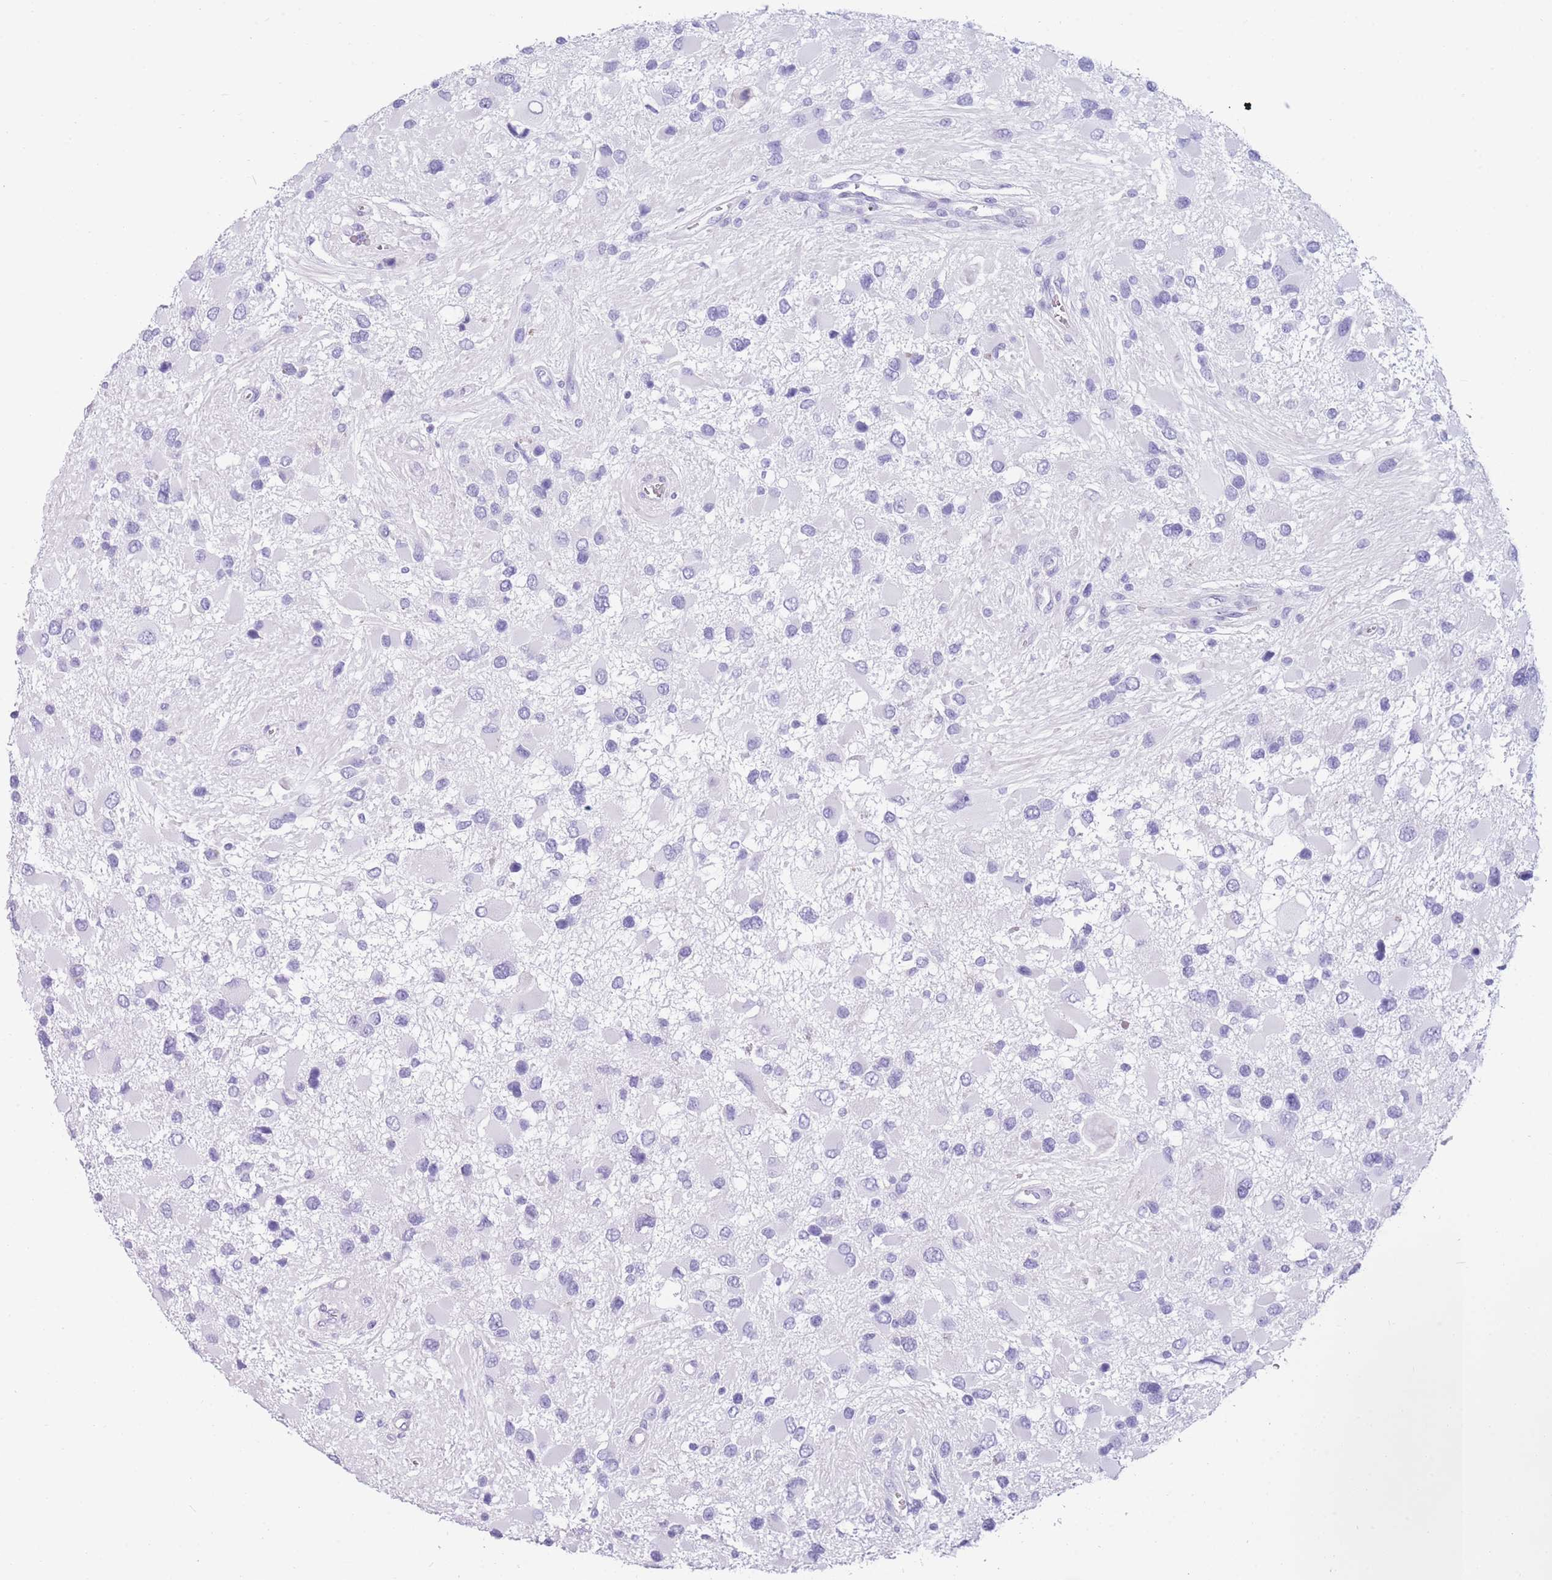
{"staining": {"intensity": "negative", "quantity": "none", "location": "none"}, "tissue": "glioma", "cell_type": "Tumor cells", "image_type": "cancer", "snomed": [{"axis": "morphology", "description": "Glioma, malignant, High grade"}, {"axis": "topography", "description": "Brain"}], "caption": "Histopathology image shows no significant protein expression in tumor cells of glioma.", "gene": "TNFSF11", "patient": {"sex": "male", "age": 53}}